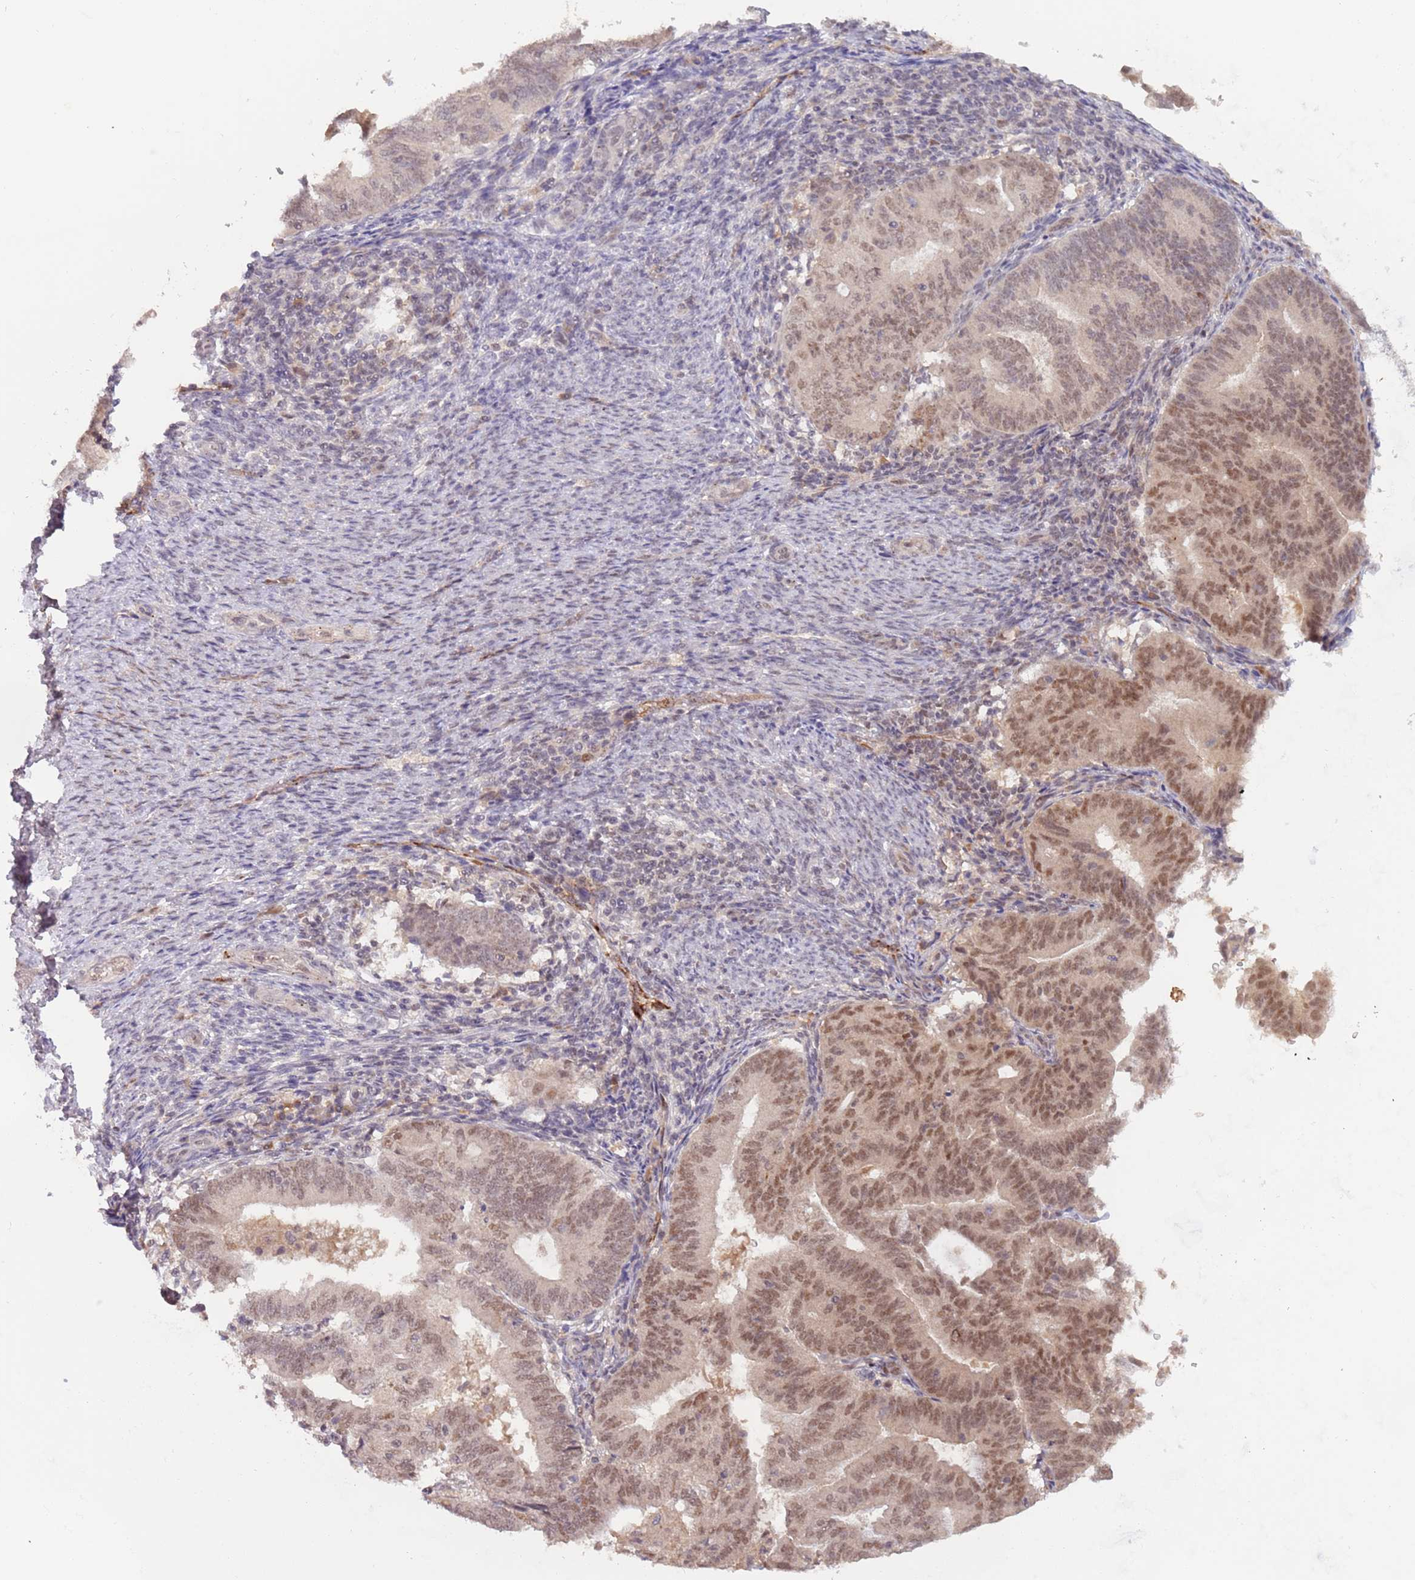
{"staining": {"intensity": "moderate", "quantity": ">75%", "location": "nuclear"}, "tissue": "endometrial cancer", "cell_type": "Tumor cells", "image_type": "cancer", "snomed": [{"axis": "morphology", "description": "Adenocarcinoma, NOS"}, {"axis": "topography", "description": "Endometrium"}], "caption": "Tumor cells exhibit medium levels of moderate nuclear expression in approximately >75% of cells in human endometrial cancer.", "gene": "RFXANK", "patient": {"sex": "female", "age": 70}}